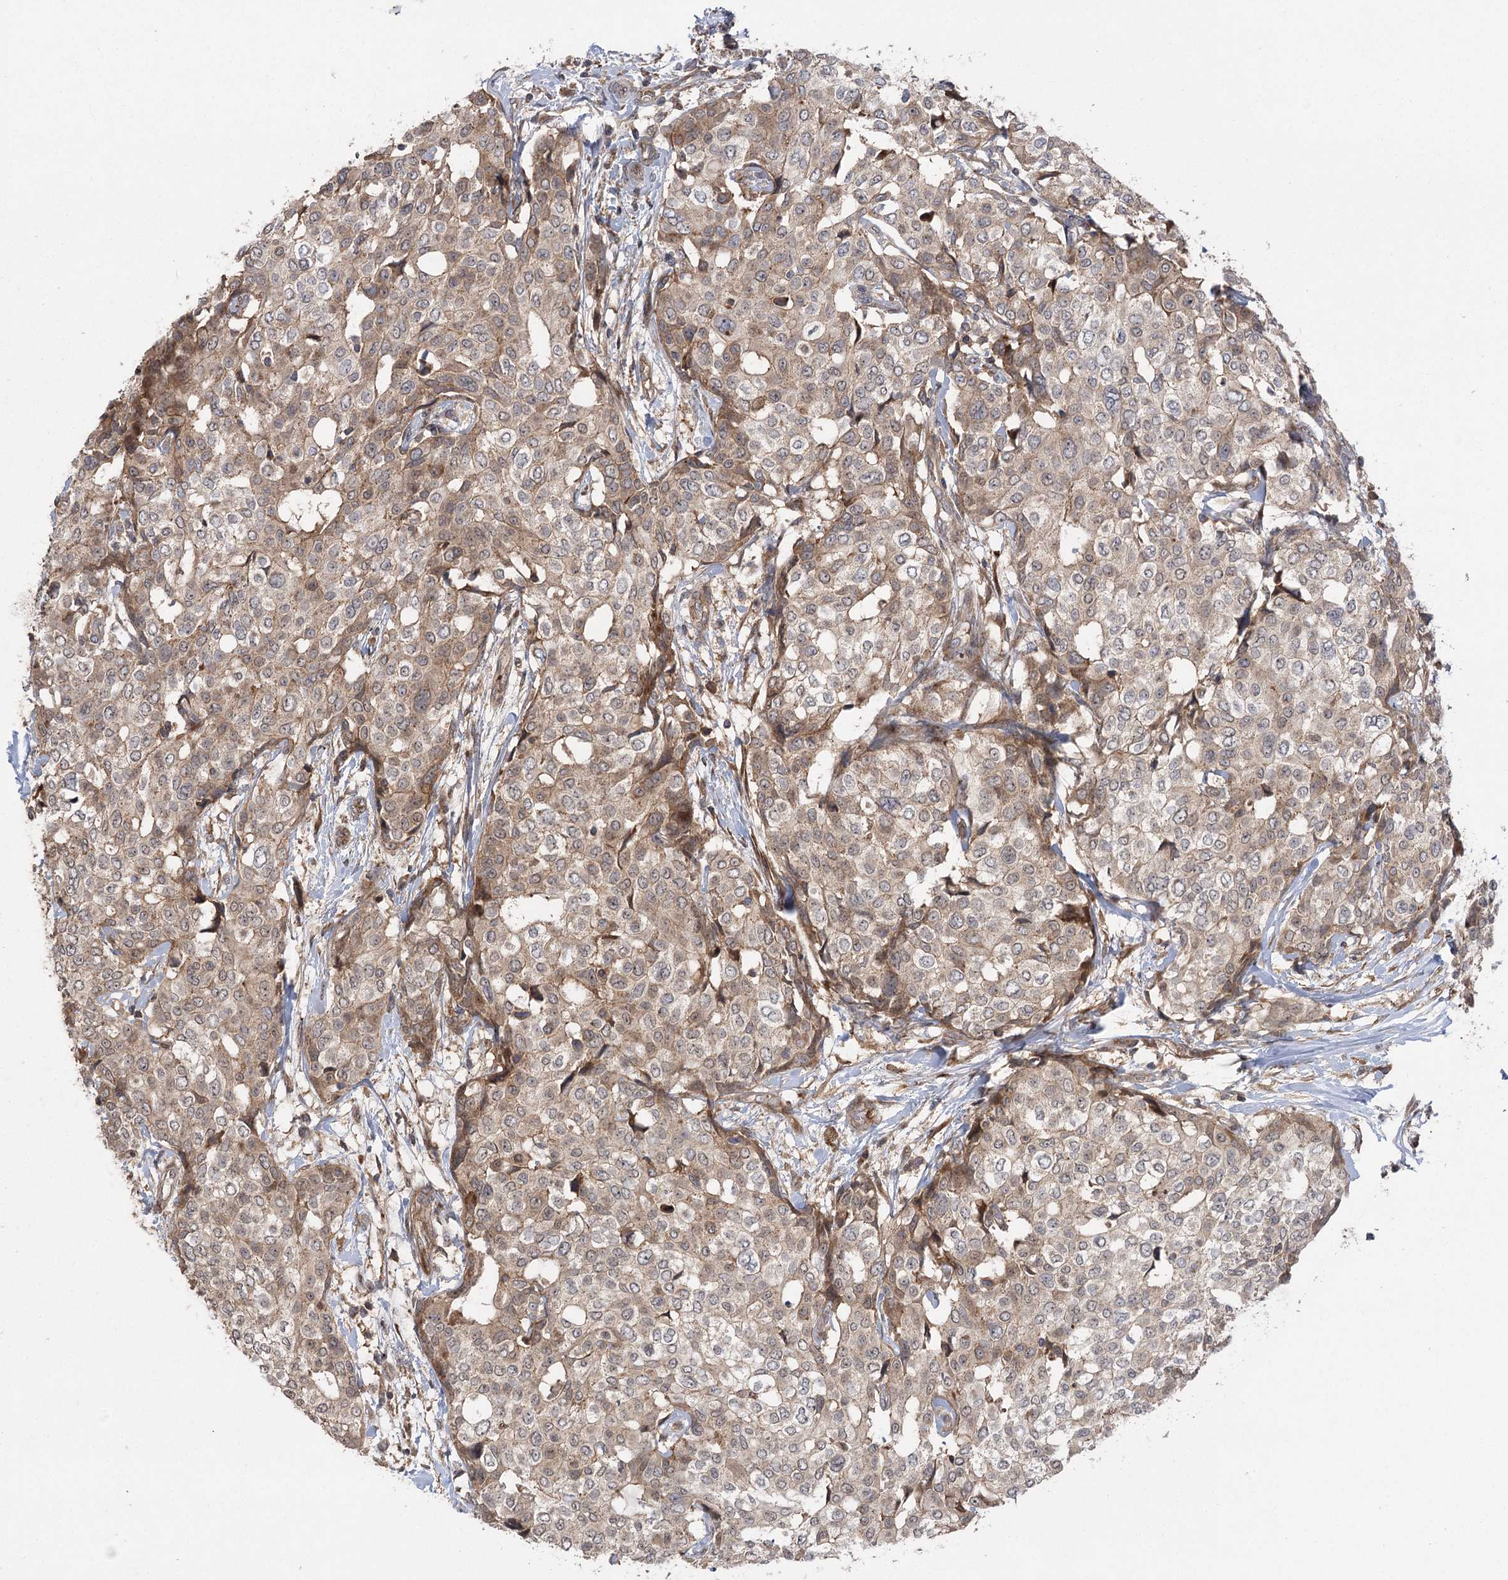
{"staining": {"intensity": "moderate", "quantity": ">75%", "location": "cytoplasmic/membranous"}, "tissue": "breast cancer", "cell_type": "Tumor cells", "image_type": "cancer", "snomed": [{"axis": "morphology", "description": "Lobular carcinoma"}, {"axis": "topography", "description": "Breast"}], "caption": "About >75% of tumor cells in breast cancer demonstrate moderate cytoplasmic/membranous protein positivity as visualized by brown immunohistochemical staining.", "gene": "KCNN2", "patient": {"sex": "female", "age": 51}}